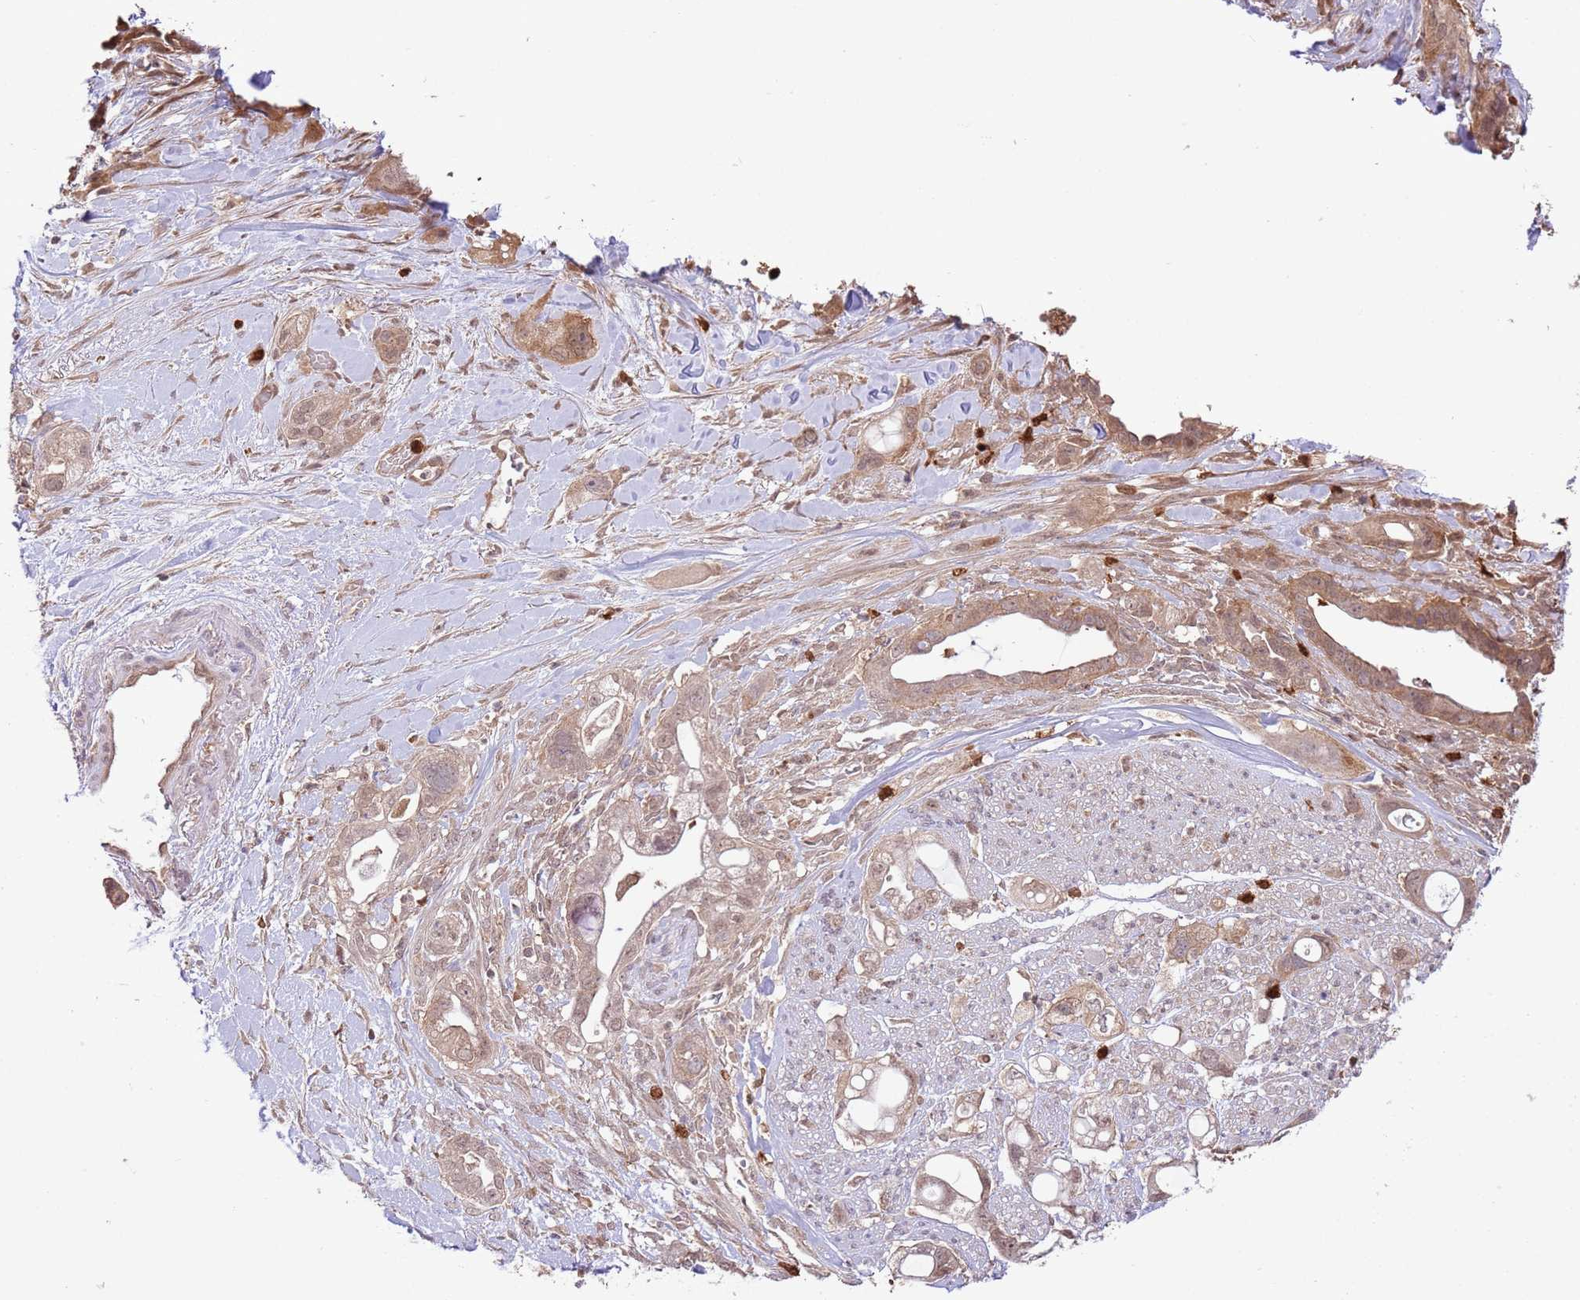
{"staining": {"intensity": "moderate", "quantity": "25%-75%", "location": "cytoplasmic/membranous,nuclear"}, "tissue": "pancreatic cancer", "cell_type": "Tumor cells", "image_type": "cancer", "snomed": [{"axis": "morphology", "description": "Adenocarcinoma, NOS"}, {"axis": "topography", "description": "Pancreas"}], "caption": "Pancreatic cancer (adenocarcinoma) tissue demonstrates moderate cytoplasmic/membranous and nuclear expression in approximately 25%-75% of tumor cells, visualized by immunohistochemistry. The protein is shown in brown color, while the nuclei are stained blue.", "gene": "AMIGO1", "patient": {"sex": "male", "age": 44}}